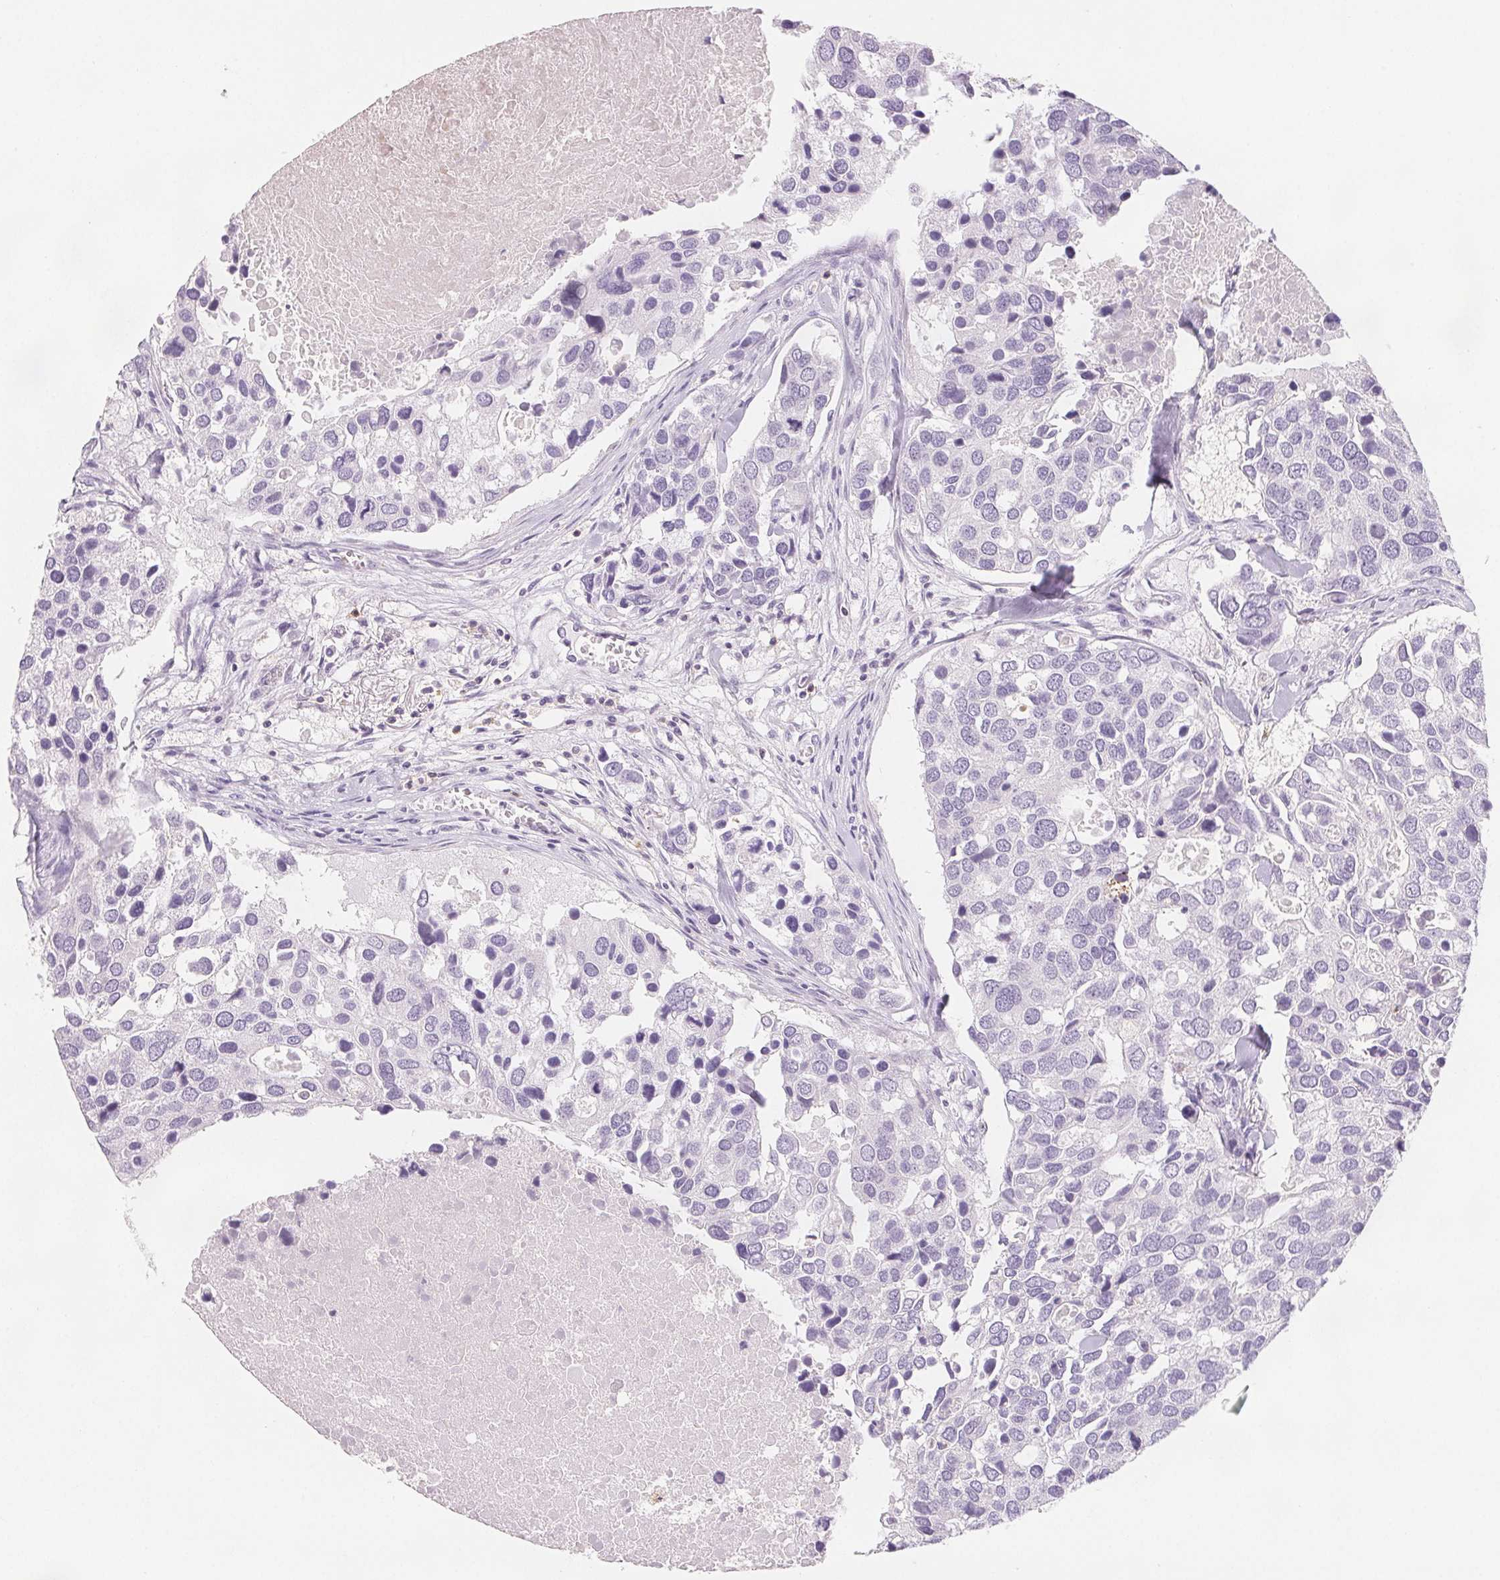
{"staining": {"intensity": "negative", "quantity": "none", "location": "none"}, "tissue": "breast cancer", "cell_type": "Tumor cells", "image_type": "cancer", "snomed": [{"axis": "morphology", "description": "Duct carcinoma"}, {"axis": "topography", "description": "Breast"}], "caption": "A histopathology image of human breast intraductal carcinoma is negative for staining in tumor cells.", "gene": "CD69", "patient": {"sex": "female", "age": 83}}